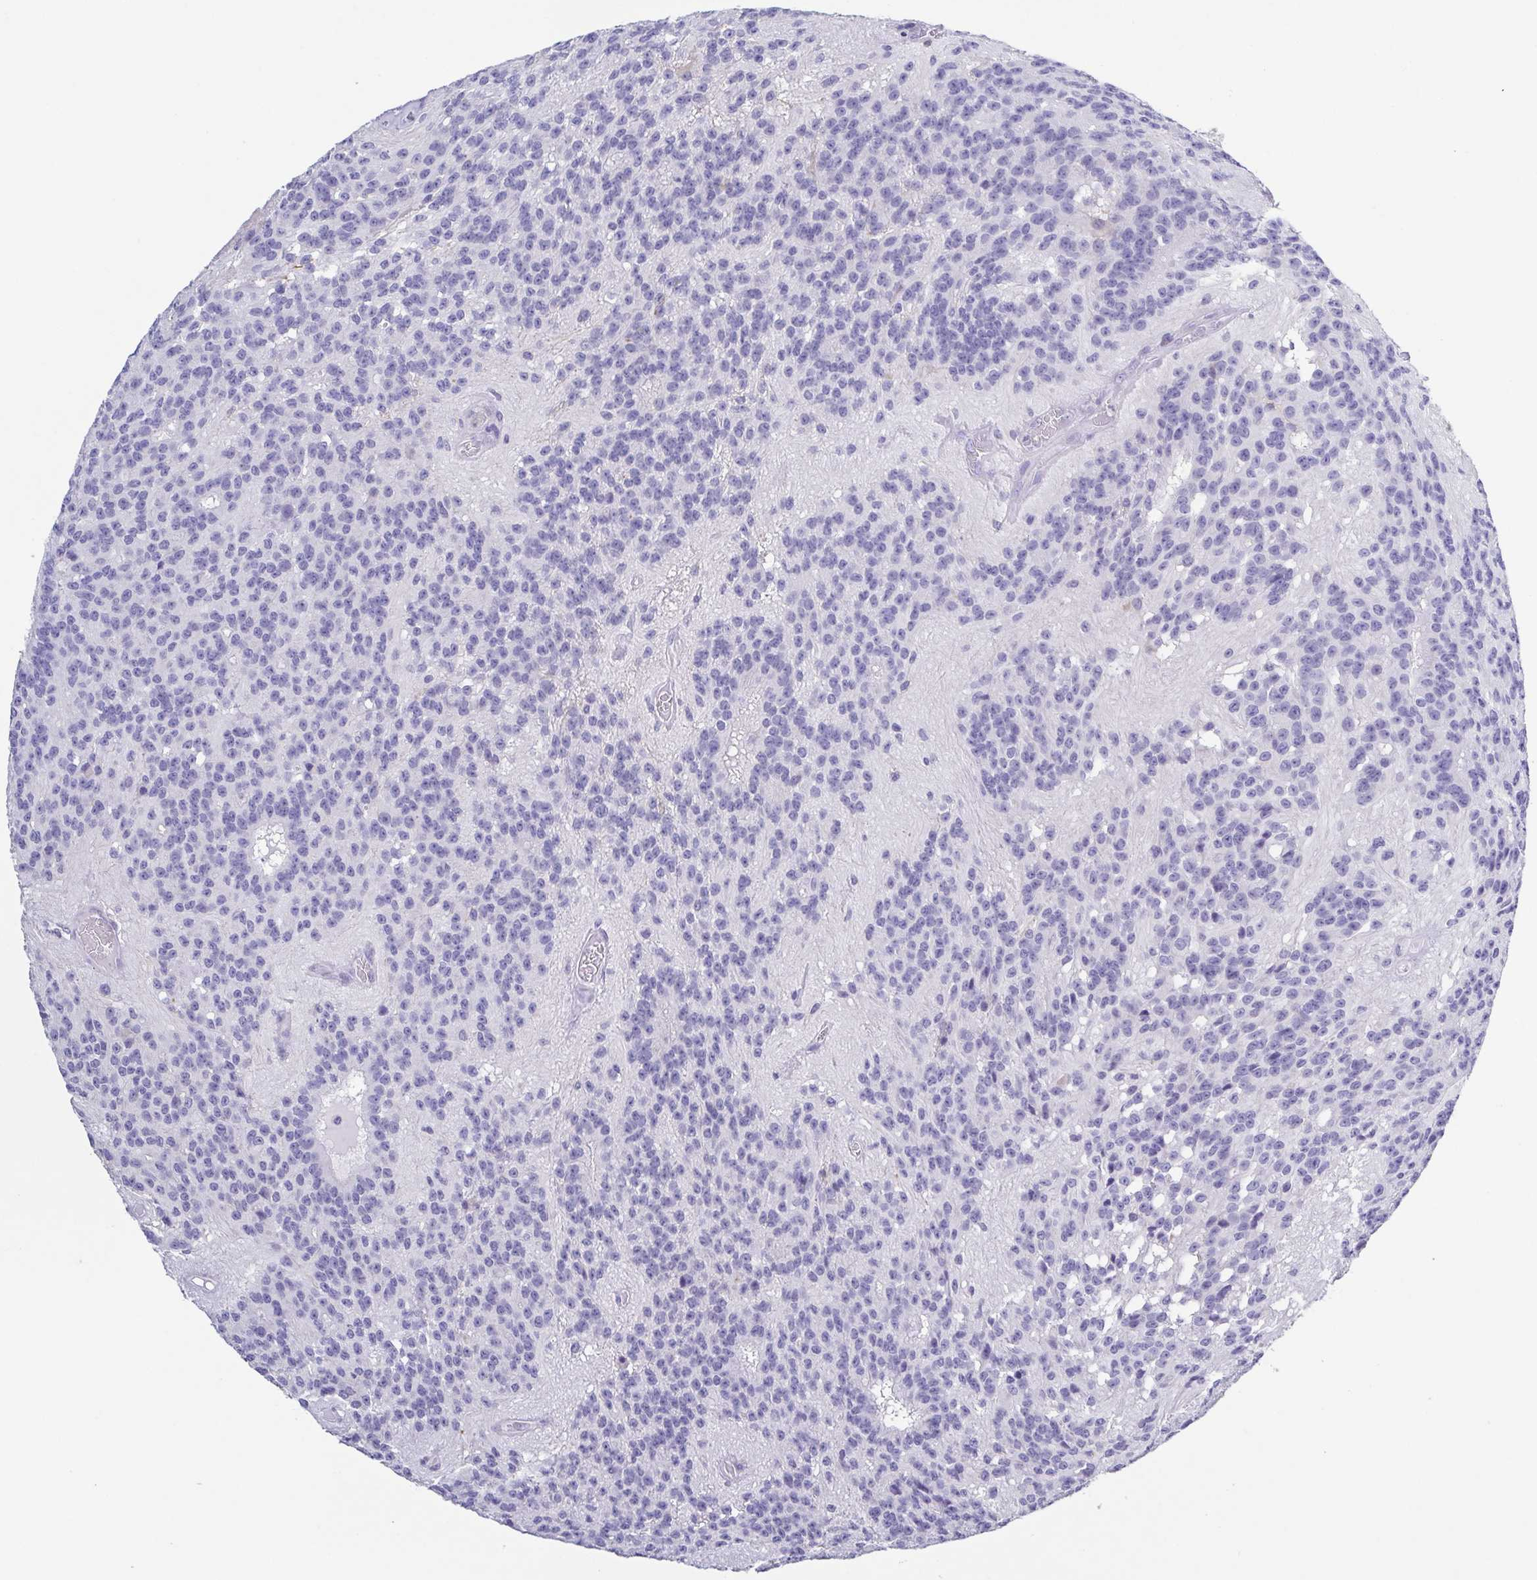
{"staining": {"intensity": "negative", "quantity": "none", "location": "none"}, "tissue": "glioma", "cell_type": "Tumor cells", "image_type": "cancer", "snomed": [{"axis": "morphology", "description": "Glioma, malignant, Low grade"}, {"axis": "topography", "description": "Brain"}], "caption": "High magnification brightfield microscopy of low-grade glioma (malignant) stained with DAB (3,3'-diaminobenzidine) (brown) and counterstained with hematoxylin (blue): tumor cells show no significant positivity.", "gene": "PGLYRP1", "patient": {"sex": "male", "age": 31}}